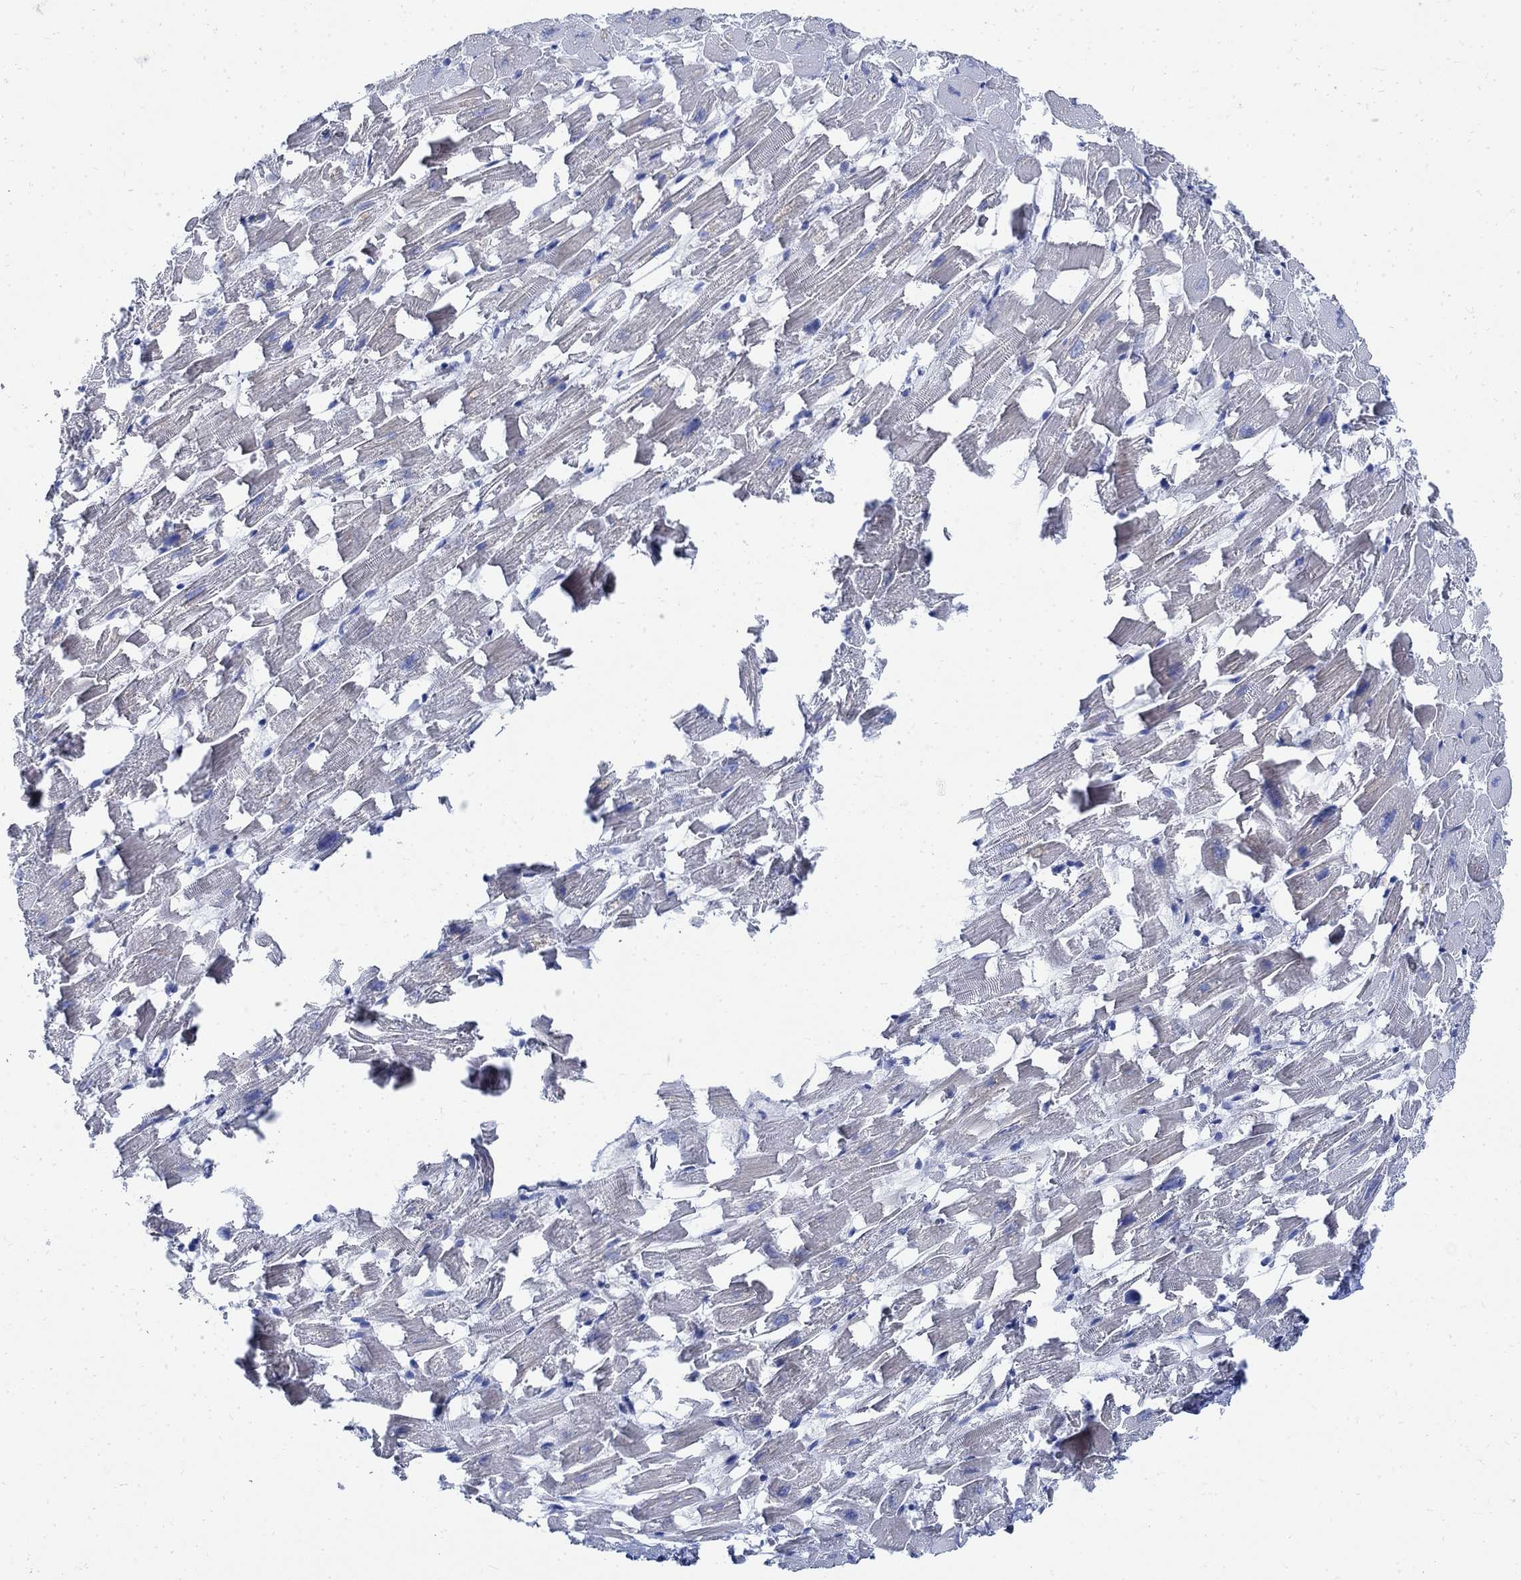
{"staining": {"intensity": "negative", "quantity": "none", "location": "none"}, "tissue": "heart muscle", "cell_type": "Cardiomyocytes", "image_type": "normal", "snomed": [{"axis": "morphology", "description": "Normal tissue, NOS"}, {"axis": "topography", "description": "Heart"}], "caption": "Immunohistochemistry of unremarkable heart muscle shows no expression in cardiomyocytes.", "gene": "CAMK2N1", "patient": {"sex": "female", "age": 64}}